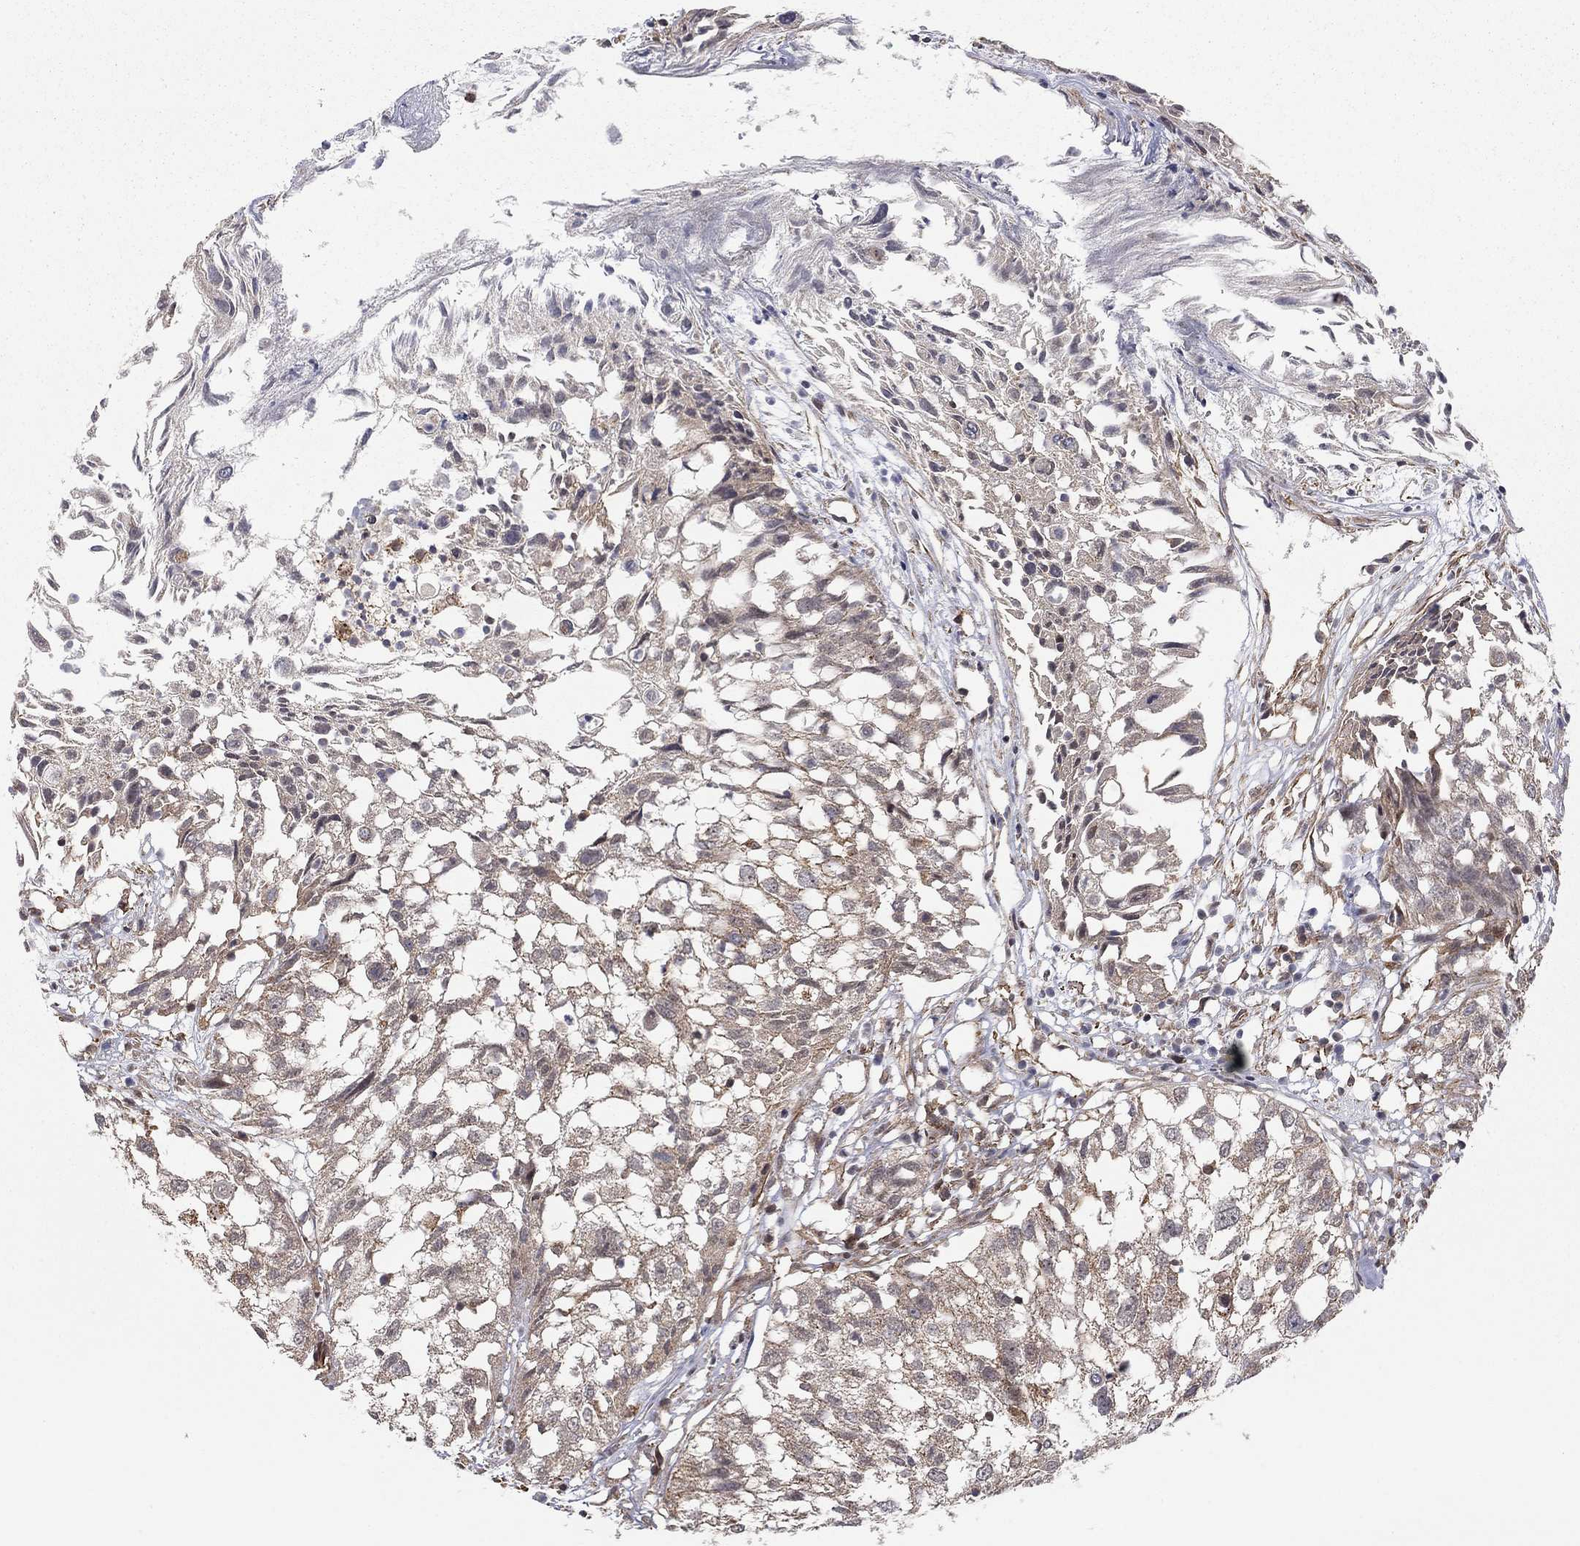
{"staining": {"intensity": "weak", "quantity": "<25%", "location": "cytoplasmic/membranous"}, "tissue": "urothelial cancer", "cell_type": "Tumor cells", "image_type": "cancer", "snomed": [{"axis": "morphology", "description": "Urothelial carcinoma, High grade"}, {"axis": "topography", "description": "Urinary bladder"}], "caption": "Immunohistochemical staining of human urothelial cancer demonstrates no significant positivity in tumor cells. Brightfield microscopy of IHC stained with DAB (brown) and hematoxylin (blue), captured at high magnification.", "gene": "TDP1", "patient": {"sex": "female", "age": 79}}